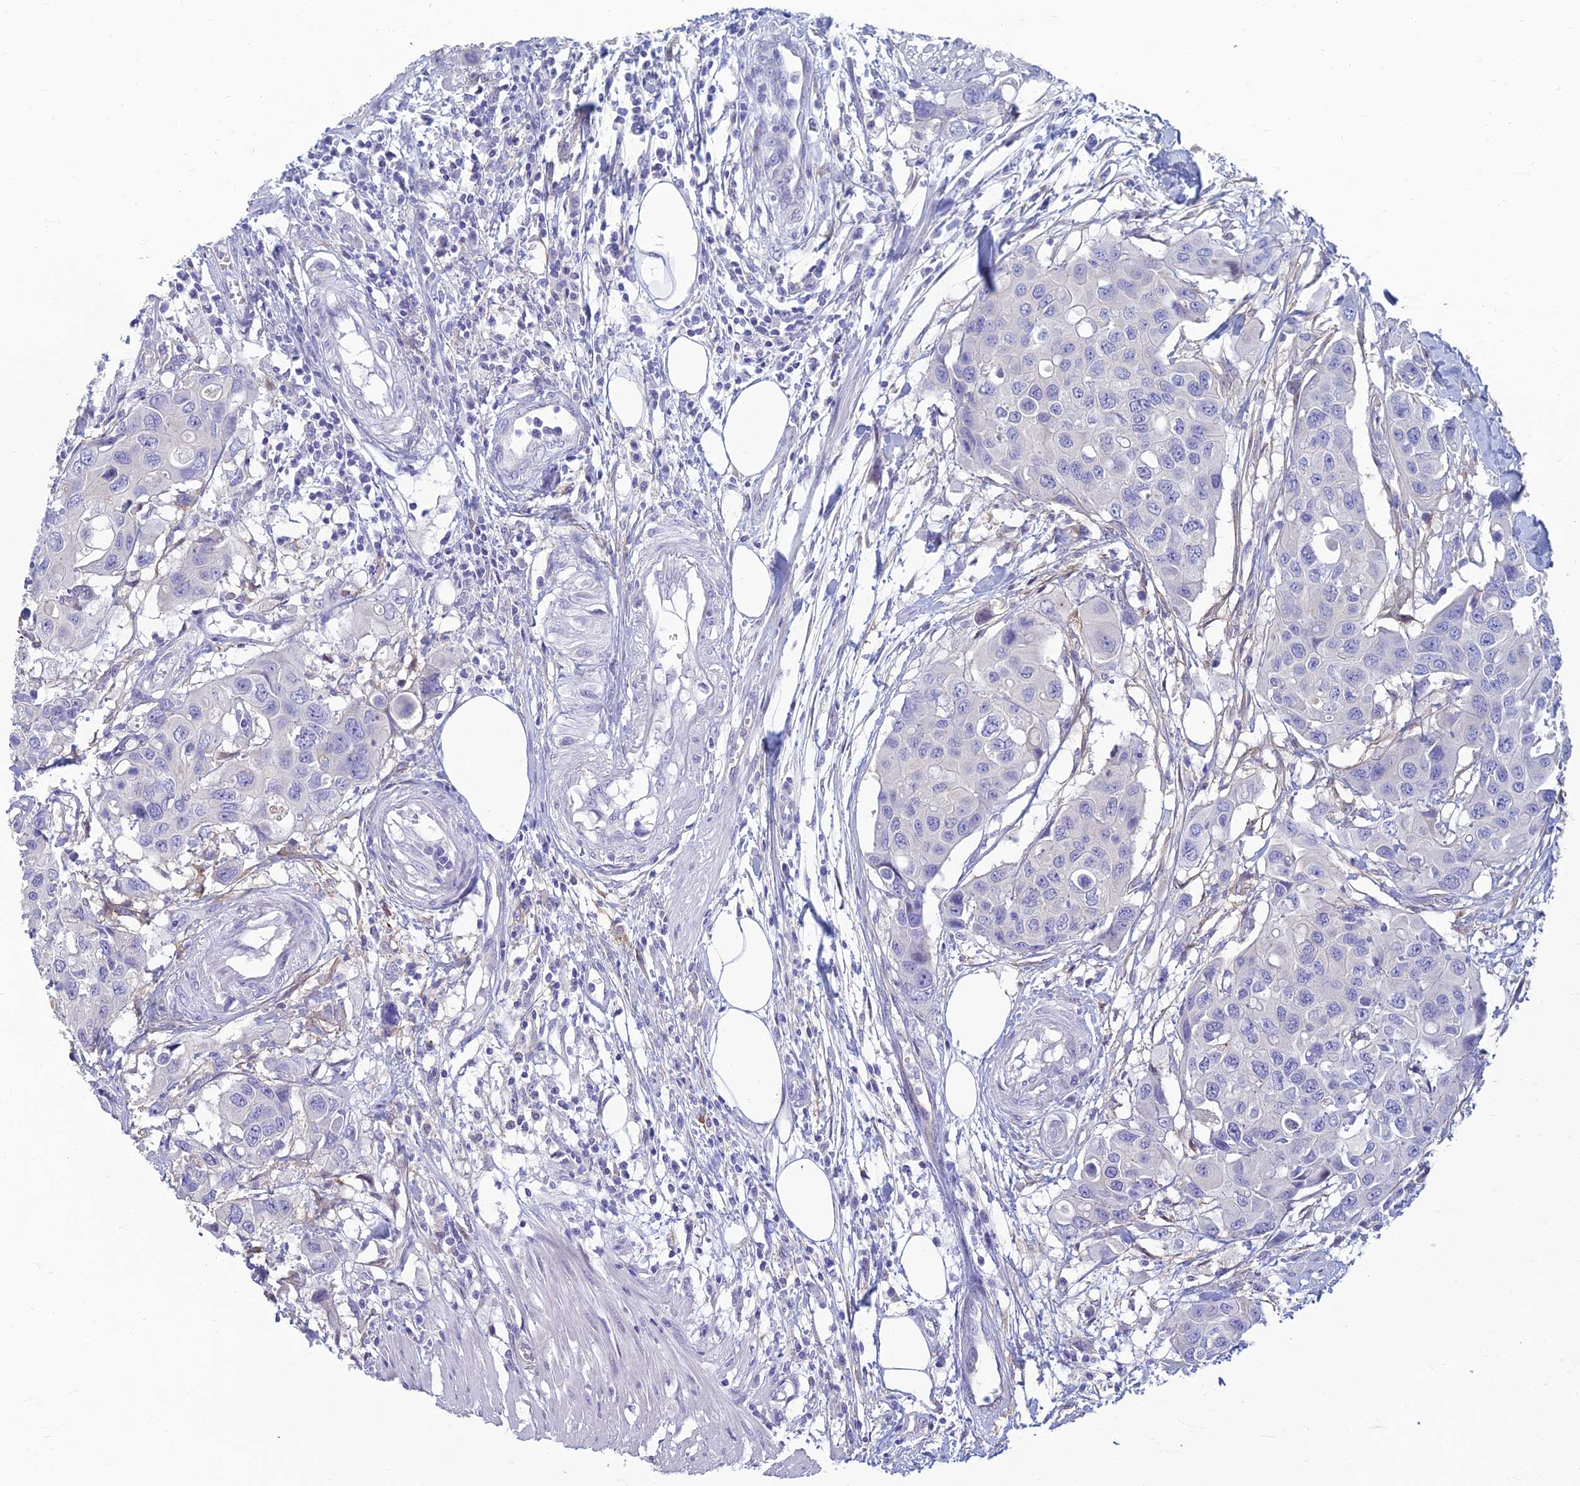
{"staining": {"intensity": "negative", "quantity": "none", "location": "none"}, "tissue": "colorectal cancer", "cell_type": "Tumor cells", "image_type": "cancer", "snomed": [{"axis": "morphology", "description": "Adenocarcinoma, NOS"}, {"axis": "topography", "description": "Colon"}], "caption": "A micrograph of colorectal adenocarcinoma stained for a protein displays no brown staining in tumor cells.", "gene": "NEURL1", "patient": {"sex": "male", "age": 77}}